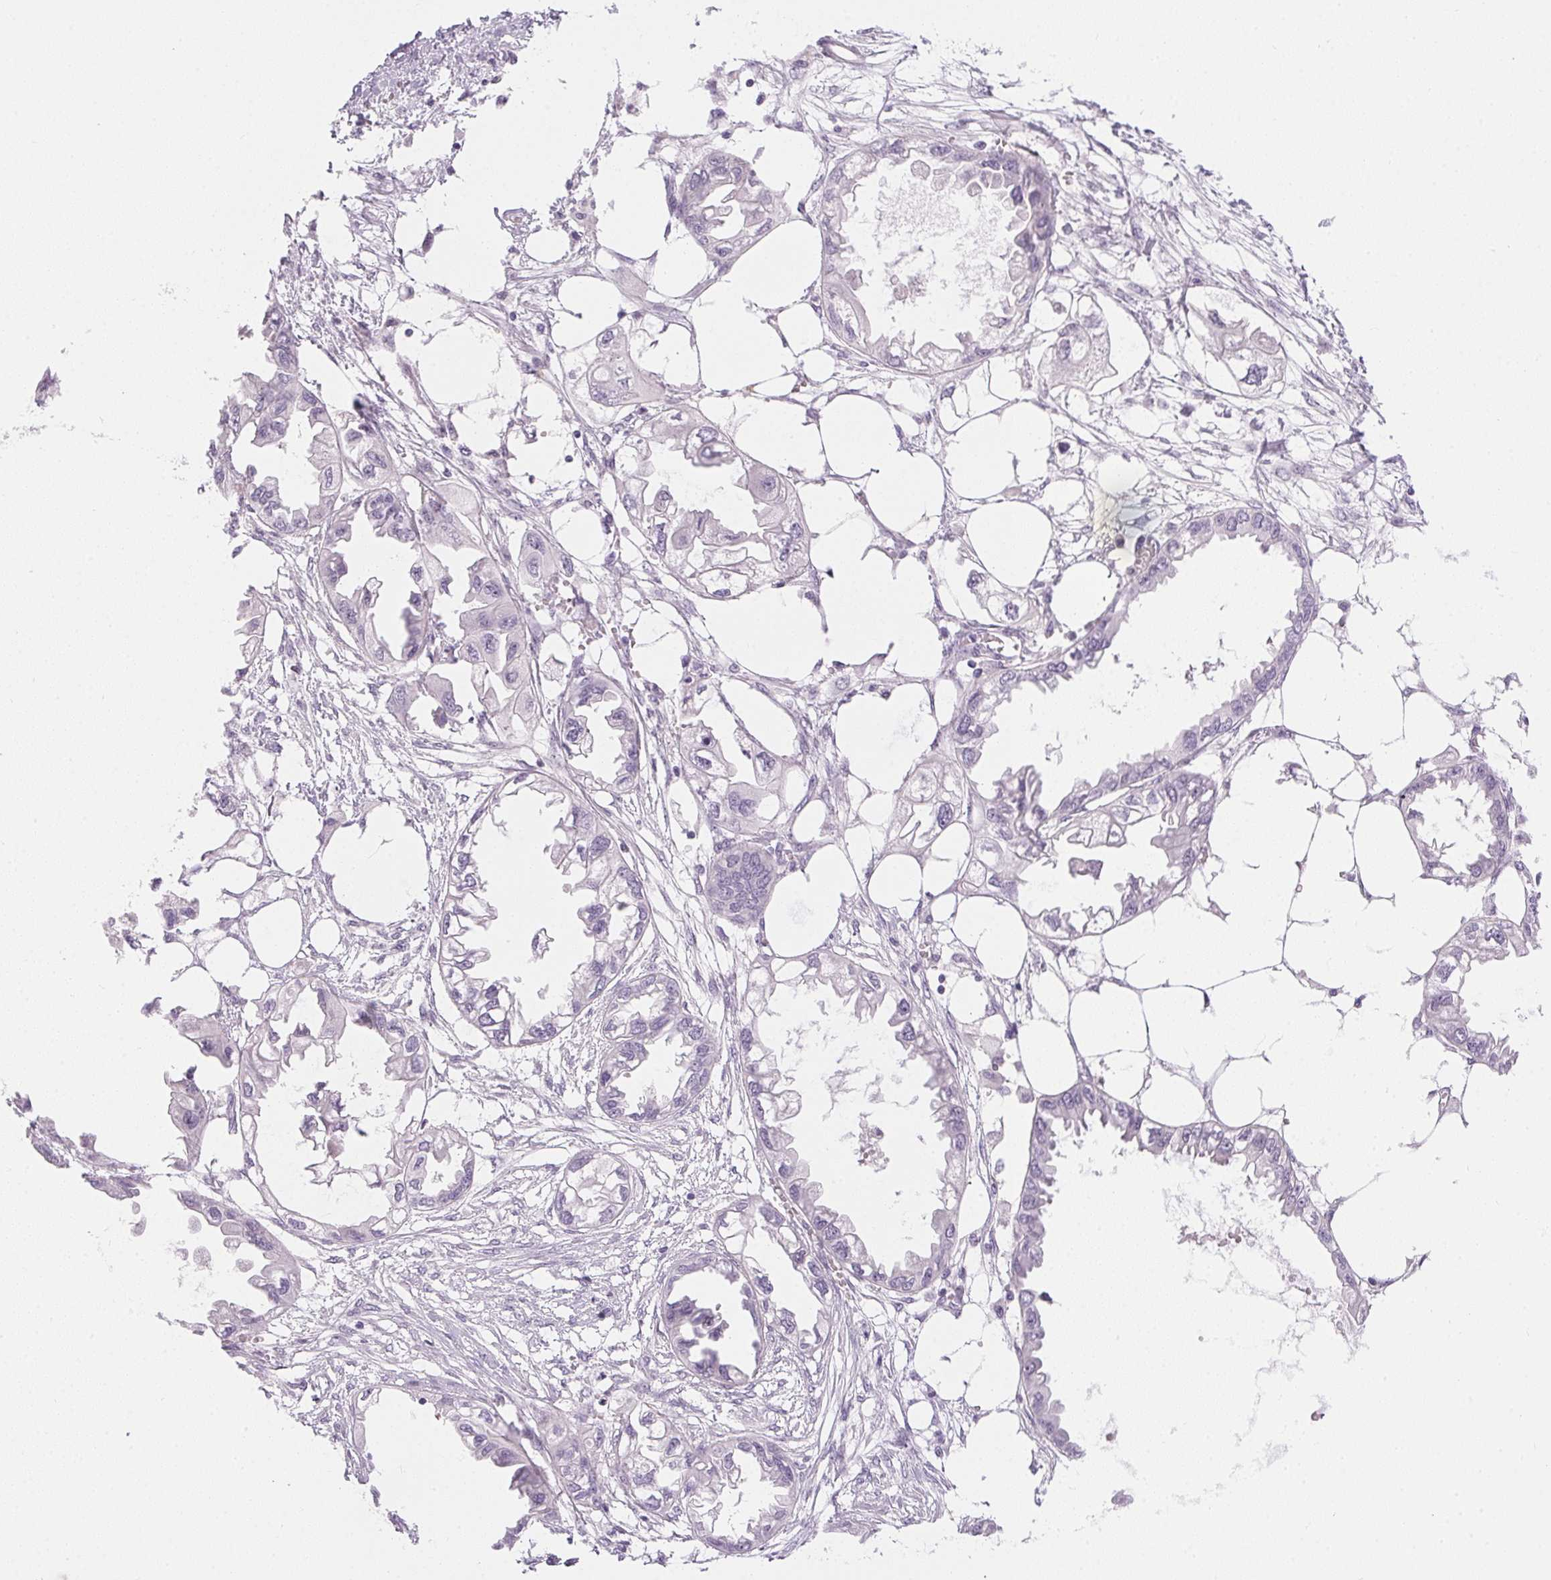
{"staining": {"intensity": "negative", "quantity": "none", "location": "none"}, "tissue": "endometrial cancer", "cell_type": "Tumor cells", "image_type": "cancer", "snomed": [{"axis": "morphology", "description": "Adenocarcinoma, NOS"}, {"axis": "morphology", "description": "Adenocarcinoma, metastatic, NOS"}, {"axis": "topography", "description": "Adipose tissue"}, {"axis": "topography", "description": "Endometrium"}], "caption": "Protein analysis of metastatic adenocarcinoma (endometrial) exhibits no significant expression in tumor cells. (DAB IHC, high magnification).", "gene": "PPY", "patient": {"sex": "female", "age": 67}}